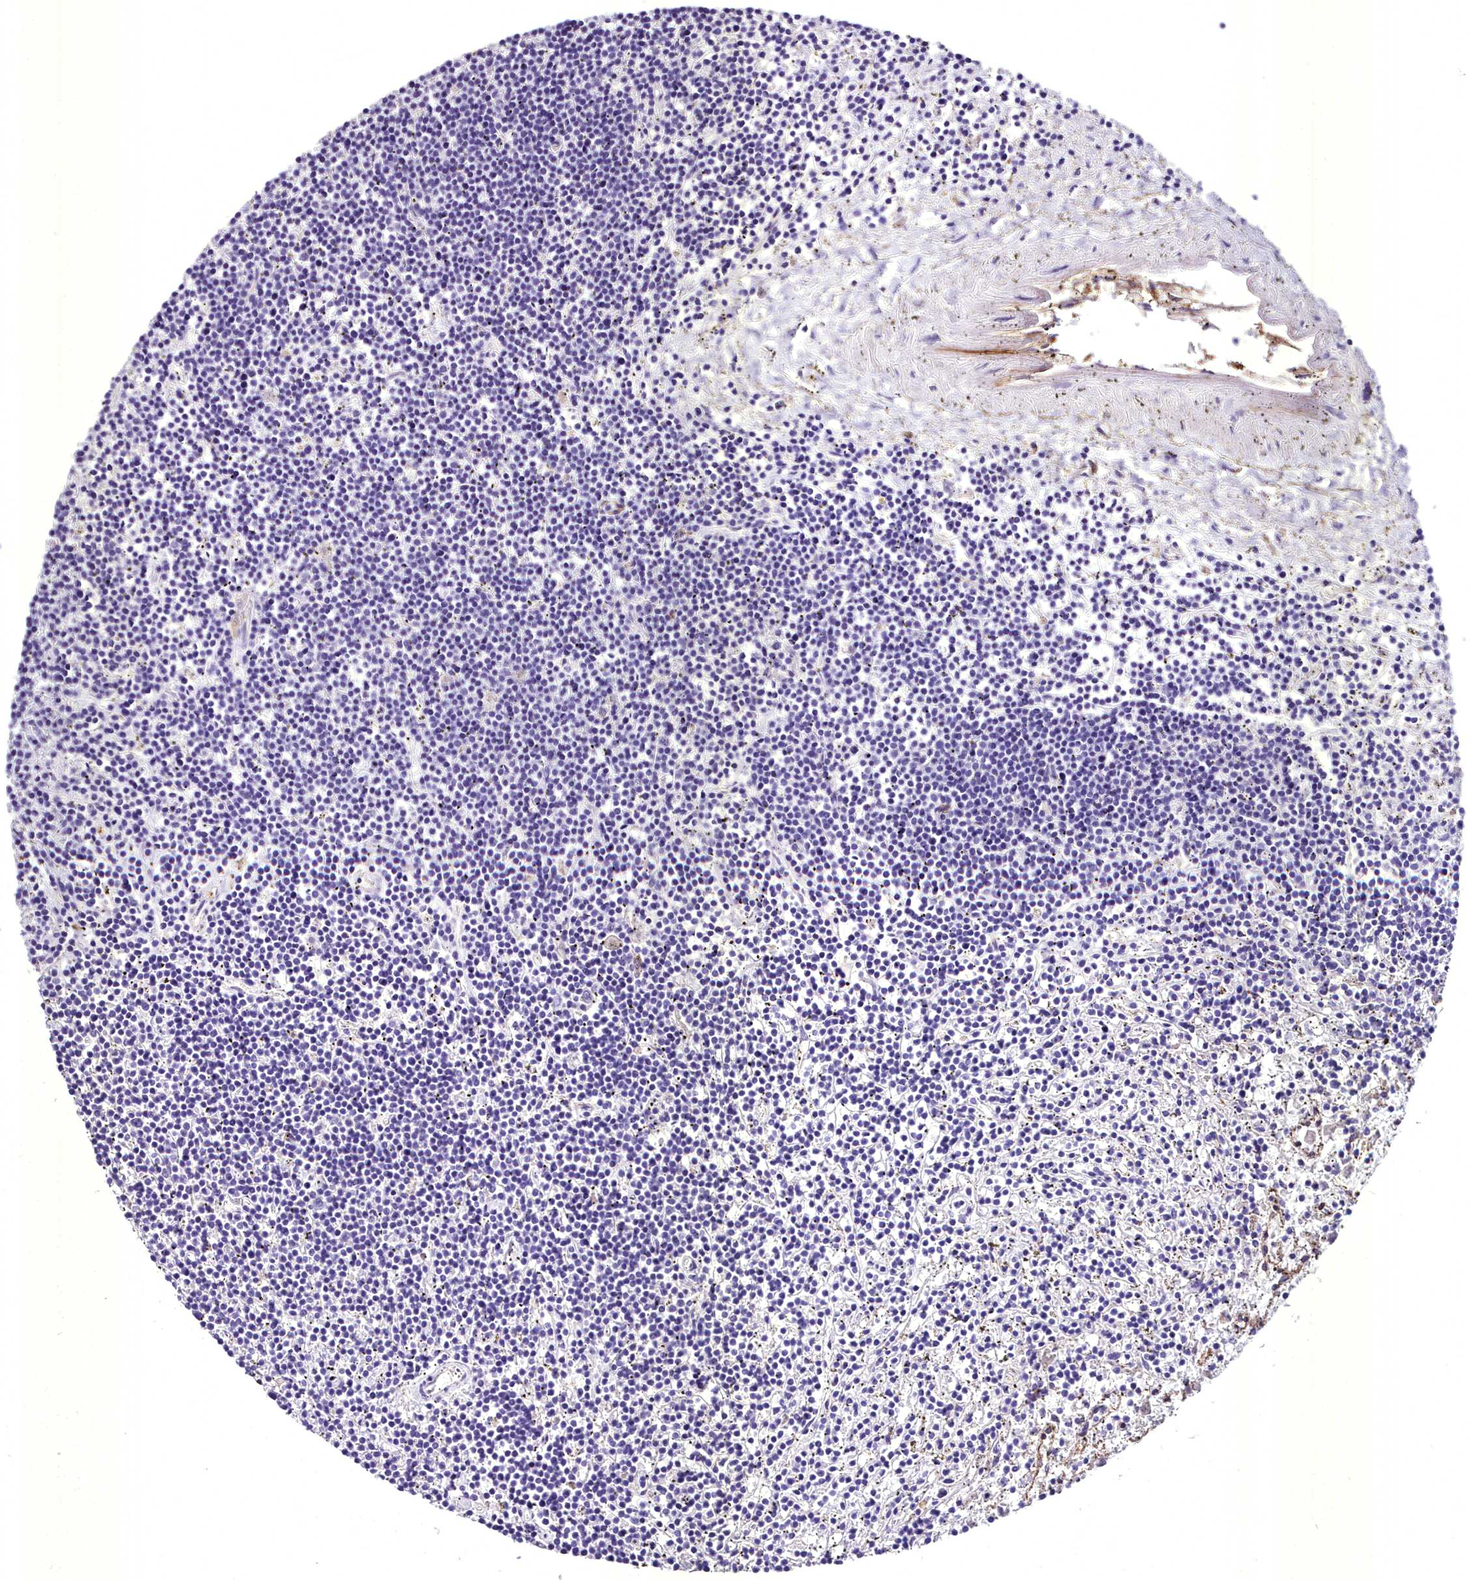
{"staining": {"intensity": "negative", "quantity": "none", "location": "none"}, "tissue": "lymphoma", "cell_type": "Tumor cells", "image_type": "cancer", "snomed": [{"axis": "morphology", "description": "Malignant lymphoma, non-Hodgkin's type, Low grade"}, {"axis": "topography", "description": "Spleen"}], "caption": "Photomicrograph shows no significant protein staining in tumor cells of lymphoma. Nuclei are stained in blue.", "gene": "MS4A18", "patient": {"sex": "male", "age": 76}}